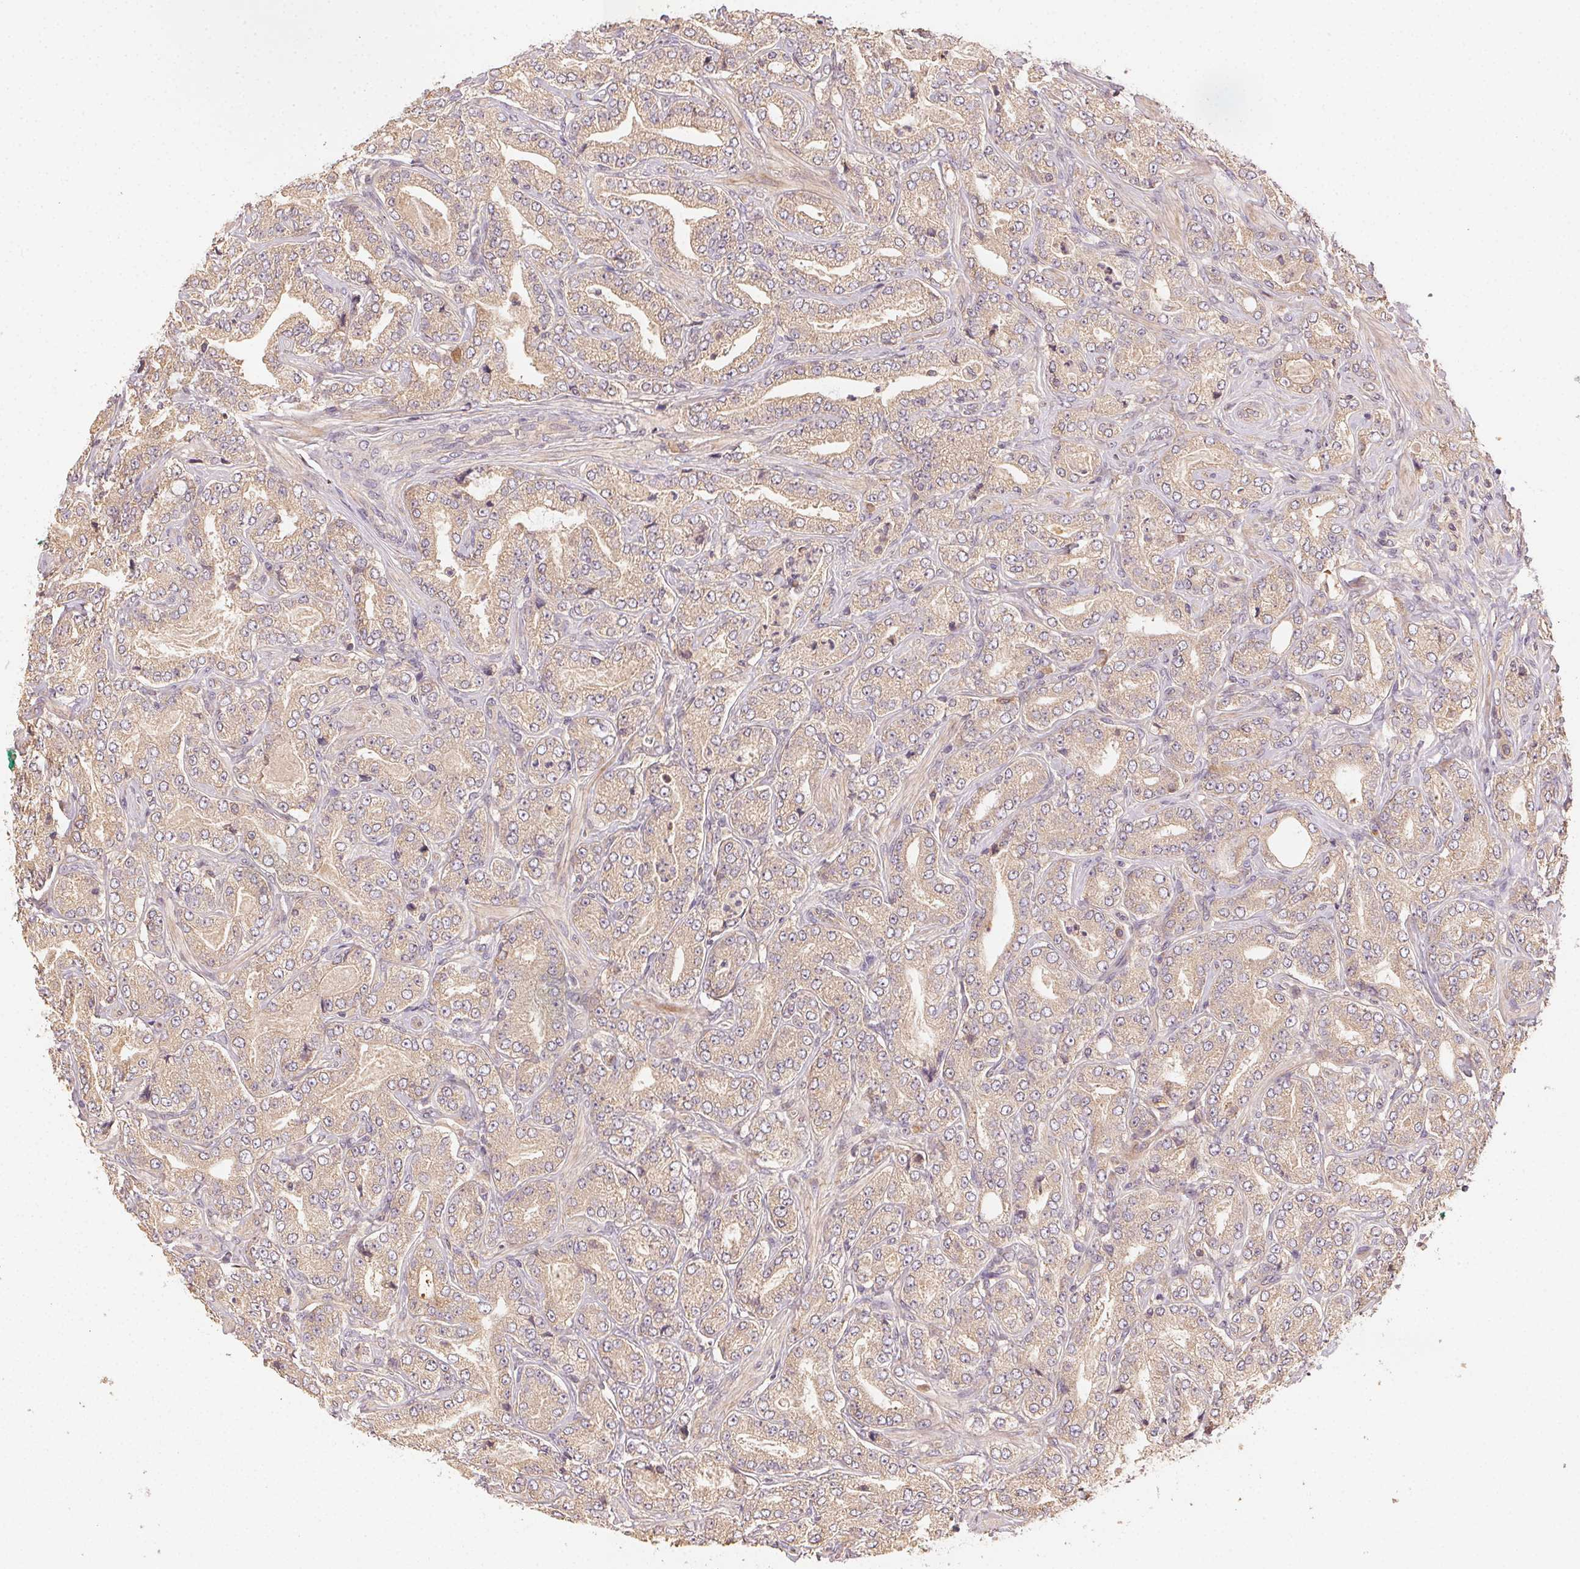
{"staining": {"intensity": "weak", "quantity": ">75%", "location": "cytoplasmic/membranous"}, "tissue": "prostate cancer", "cell_type": "Tumor cells", "image_type": "cancer", "snomed": [{"axis": "morphology", "description": "Adenocarcinoma, NOS"}, {"axis": "topography", "description": "Prostate"}], "caption": "Immunohistochemical staining of prostate adenocarcinoma exhibits low levels of weak cytoplasmic/membranous protein expression in about >75% of tumor cells. The staining is performed using DAB (3,3'-diaminobenzidine) brown chromogen to label protein expression. The nuclei are counter-stained blue using hematoxylin.", "gene": "RALA", "patient": {"sex": "male", "age": 64}}